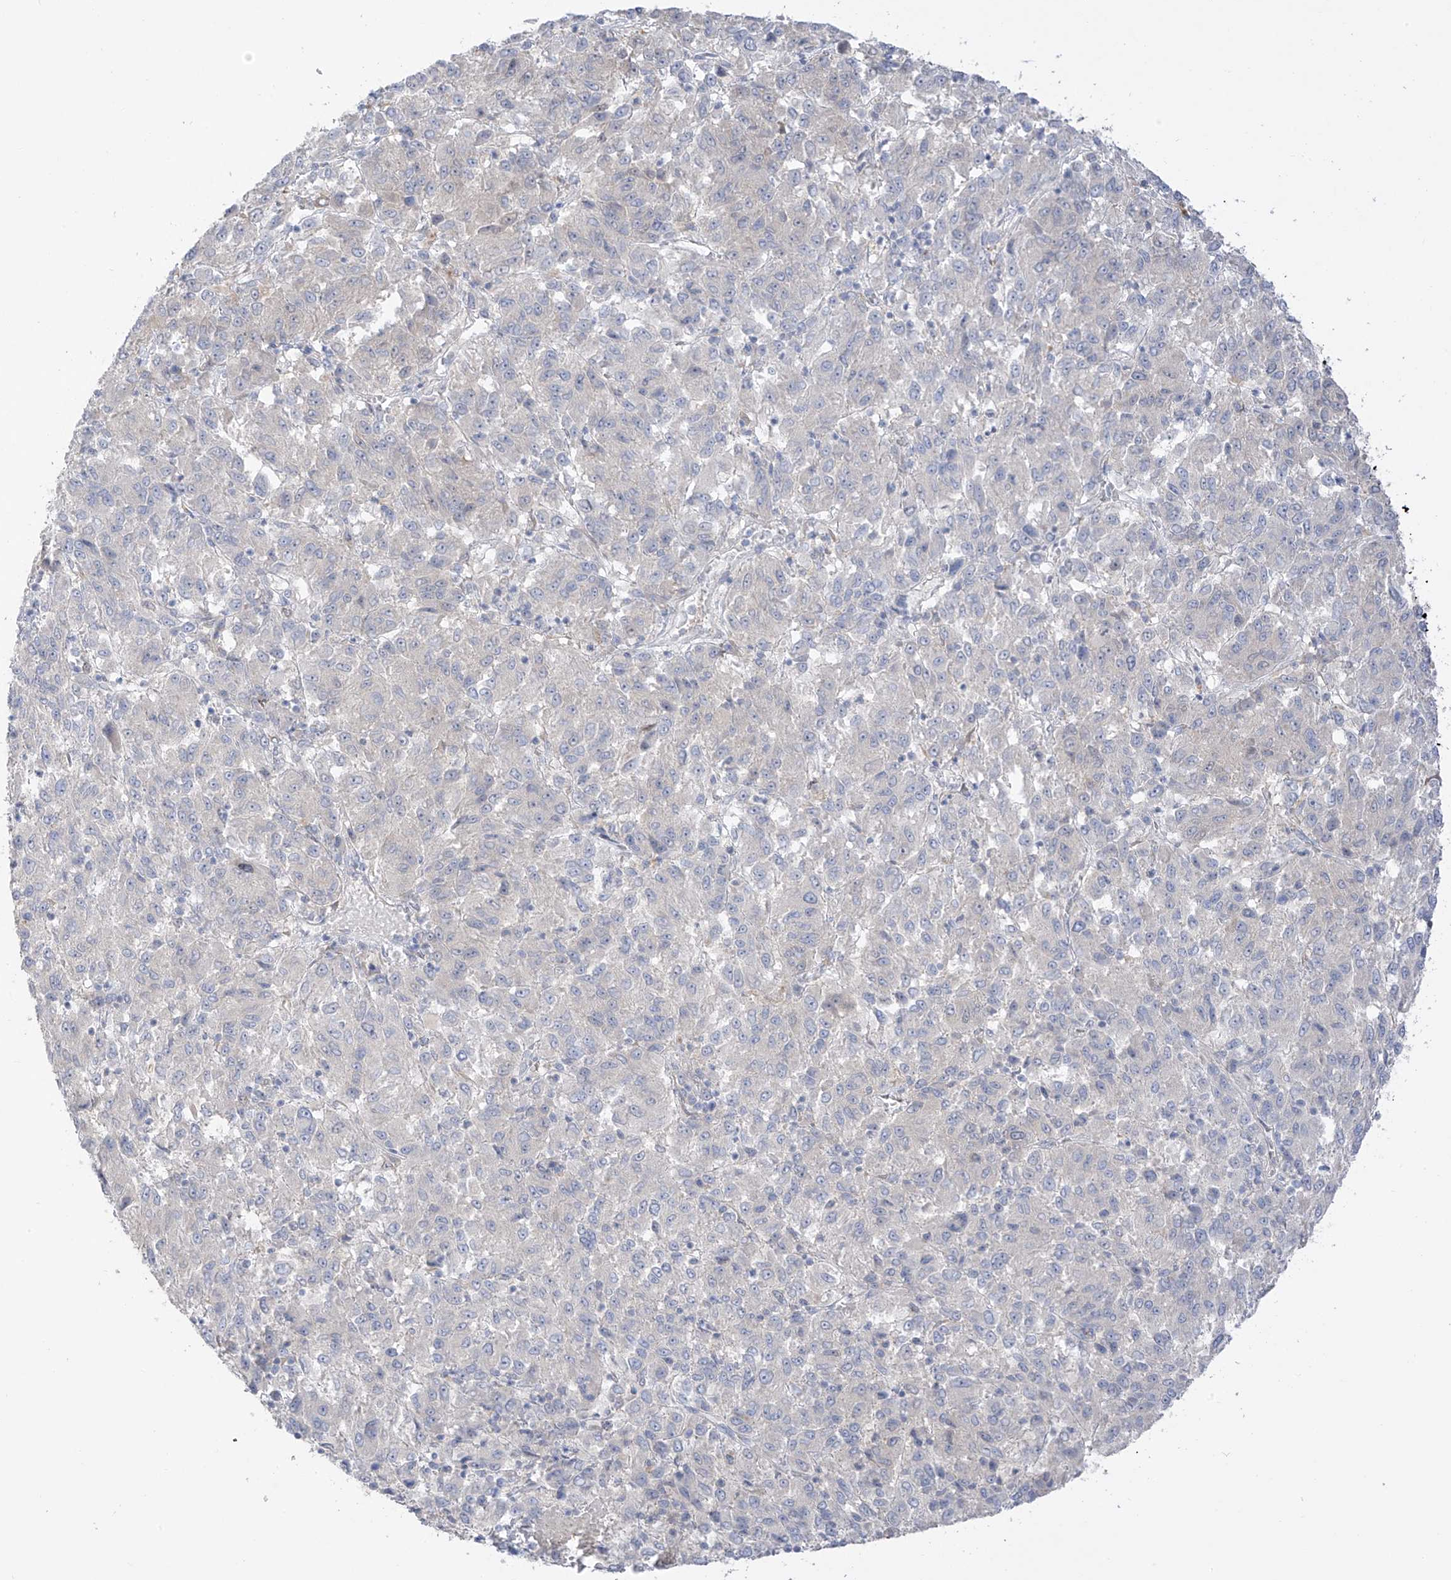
{"staining": {"intensity": "negative", "quantity": "none", "location": "none"}, "tissue": "melanoma", "cell_type": "Tumor cells", "image_type": "cancer", "snomed": [{"axis": "morphology", "description": "Malignant melanoma, Metastatic site"}, {"axis": "topography", "description": "Lung"}], "caption": "Immunohistochemistry photomicrograph of human melanoma stained for a protein (brown), which shows no staining in tumor cells.", "gene": "EIPR1", "patient": {"sex": "male", "age": 64}}